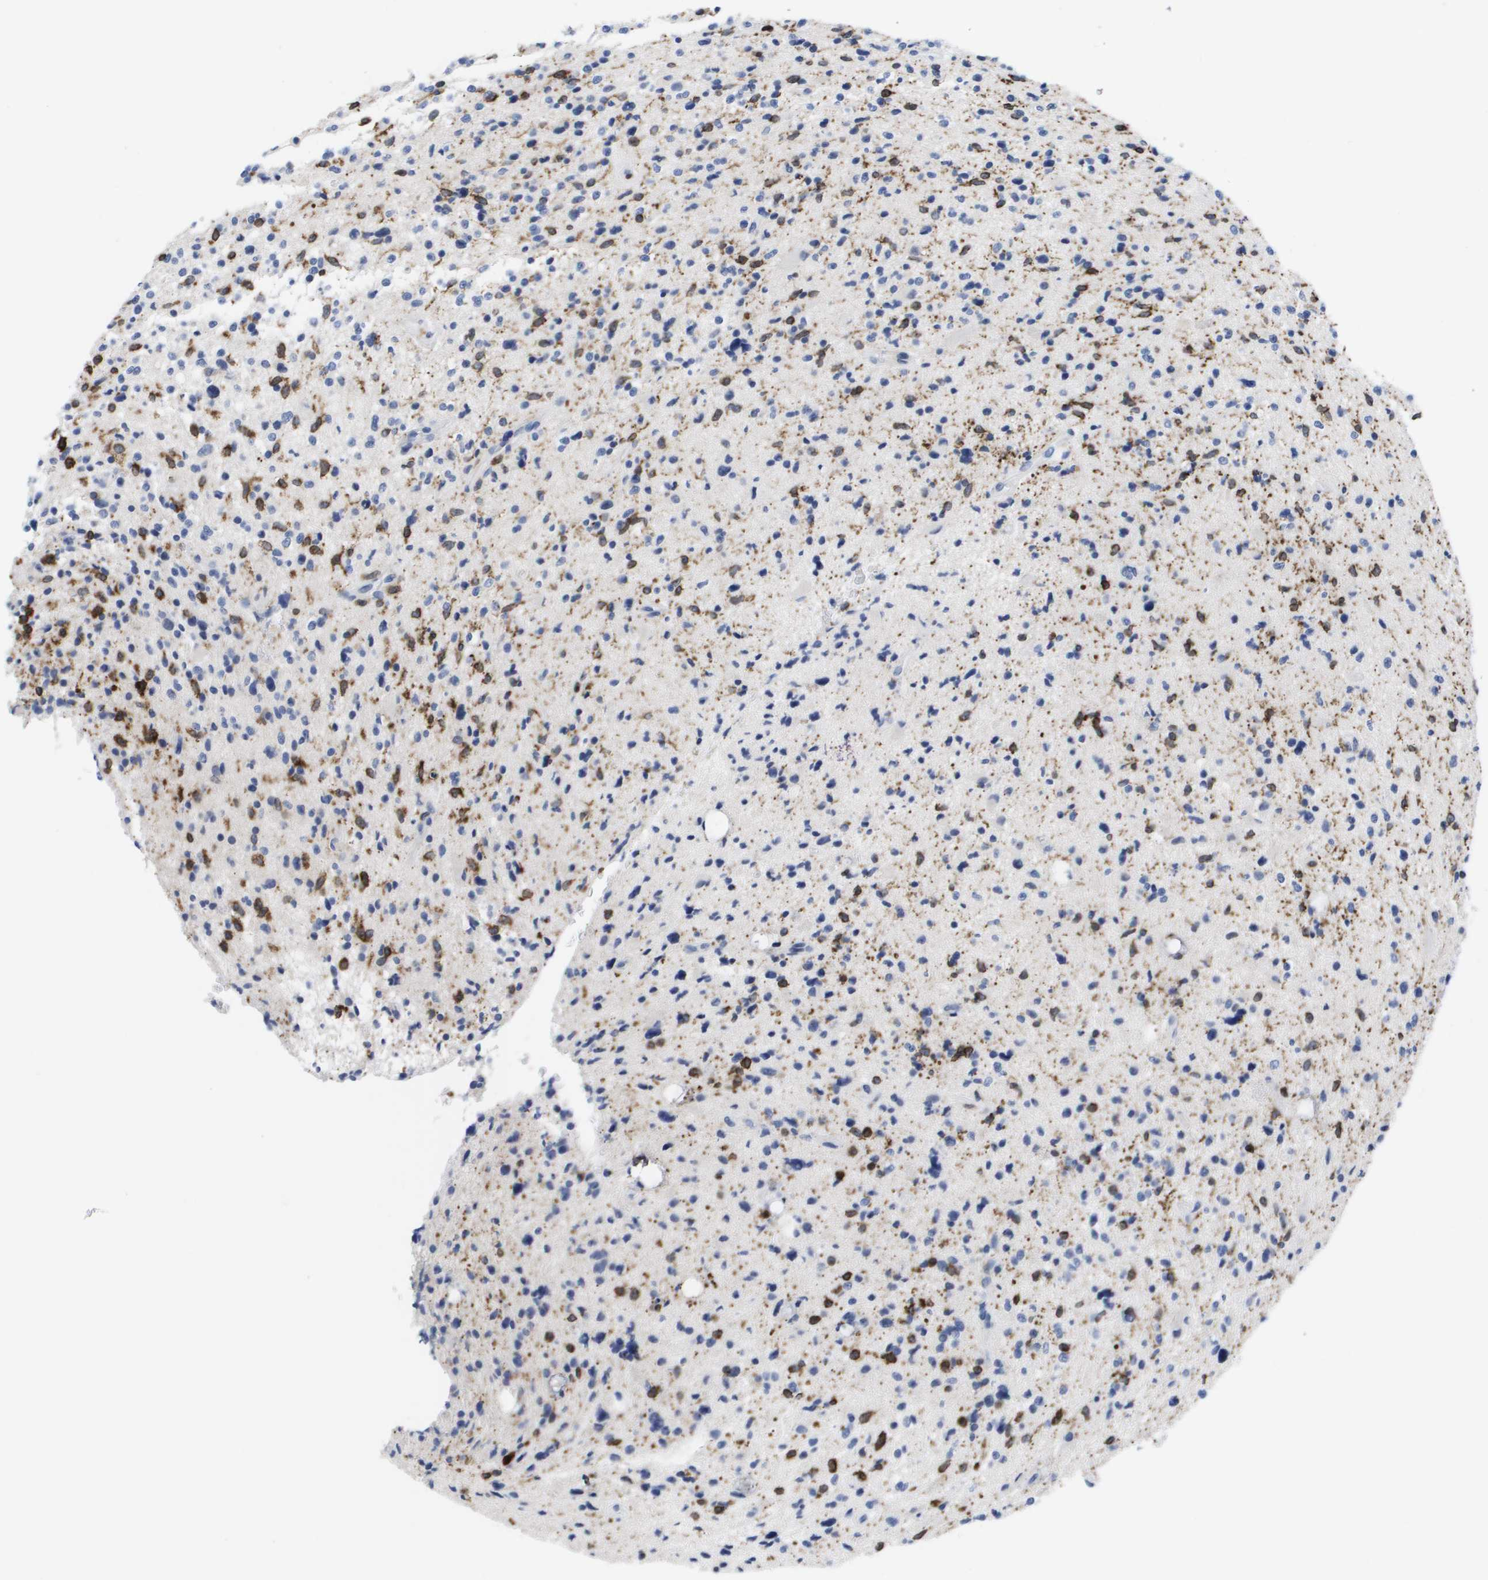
{"staining": {"intensity": "strong", "quantity": "<25%", "location": "cytoplasmic/membranous"}, "tissue": "glioma", "cell_type": "Tumor cells", "image_type": "cancer", "snomed": [{"axis": "morphology", "description": "Glioma, malignant, High grade"}, {"axis": "topography", "description": "Brain"}], "caption": "This histopathology image exhibits immunohistochemistry (IHC) staining of human malignant glioma (high-grade), with medium strong cytoplasmic/membranous expression in approximately <25% of tumor cells.", "gene": "HMOX1", "patient": {"sex": "male", "age": 48}}